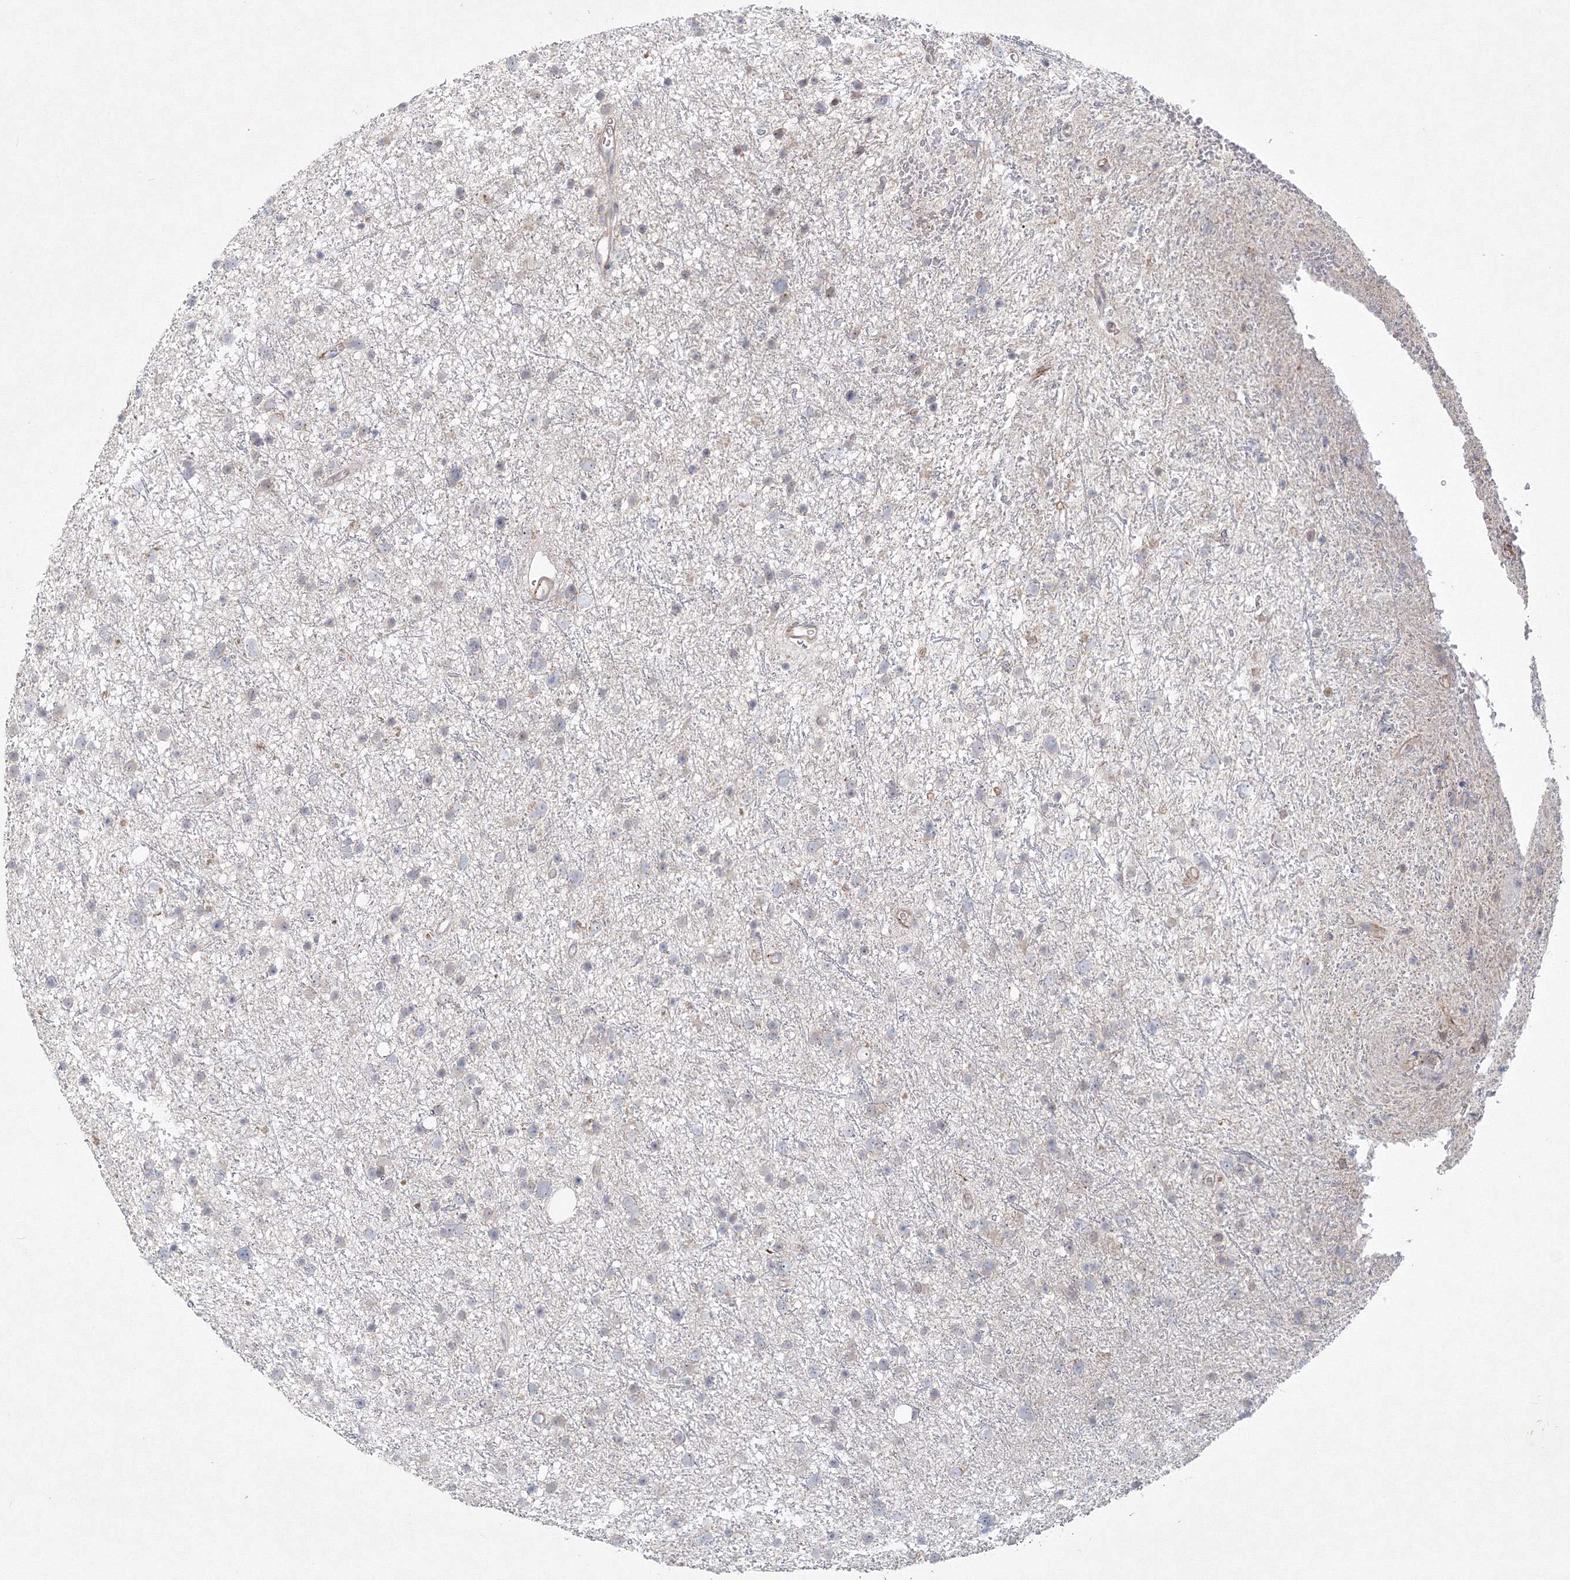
{"staining": {"intensity": "negative", "quantity": "none", "location": "none"}, "tissue": "glioma", "cell_type": "Tumor cells", "image_type": "cancer", "snomed": [{"axis": "morphology", "description": "Glioma, malignant, Low grade"}, {"axis": "topography", "description": "Cerebral cortex"}], "caption": "Glioma stained for a protein using immunohistochemistry (IHC) demonstrates no expression tumor cells.", "gene": "WDR49", "patient": {"sex": "female", "age": 39}}